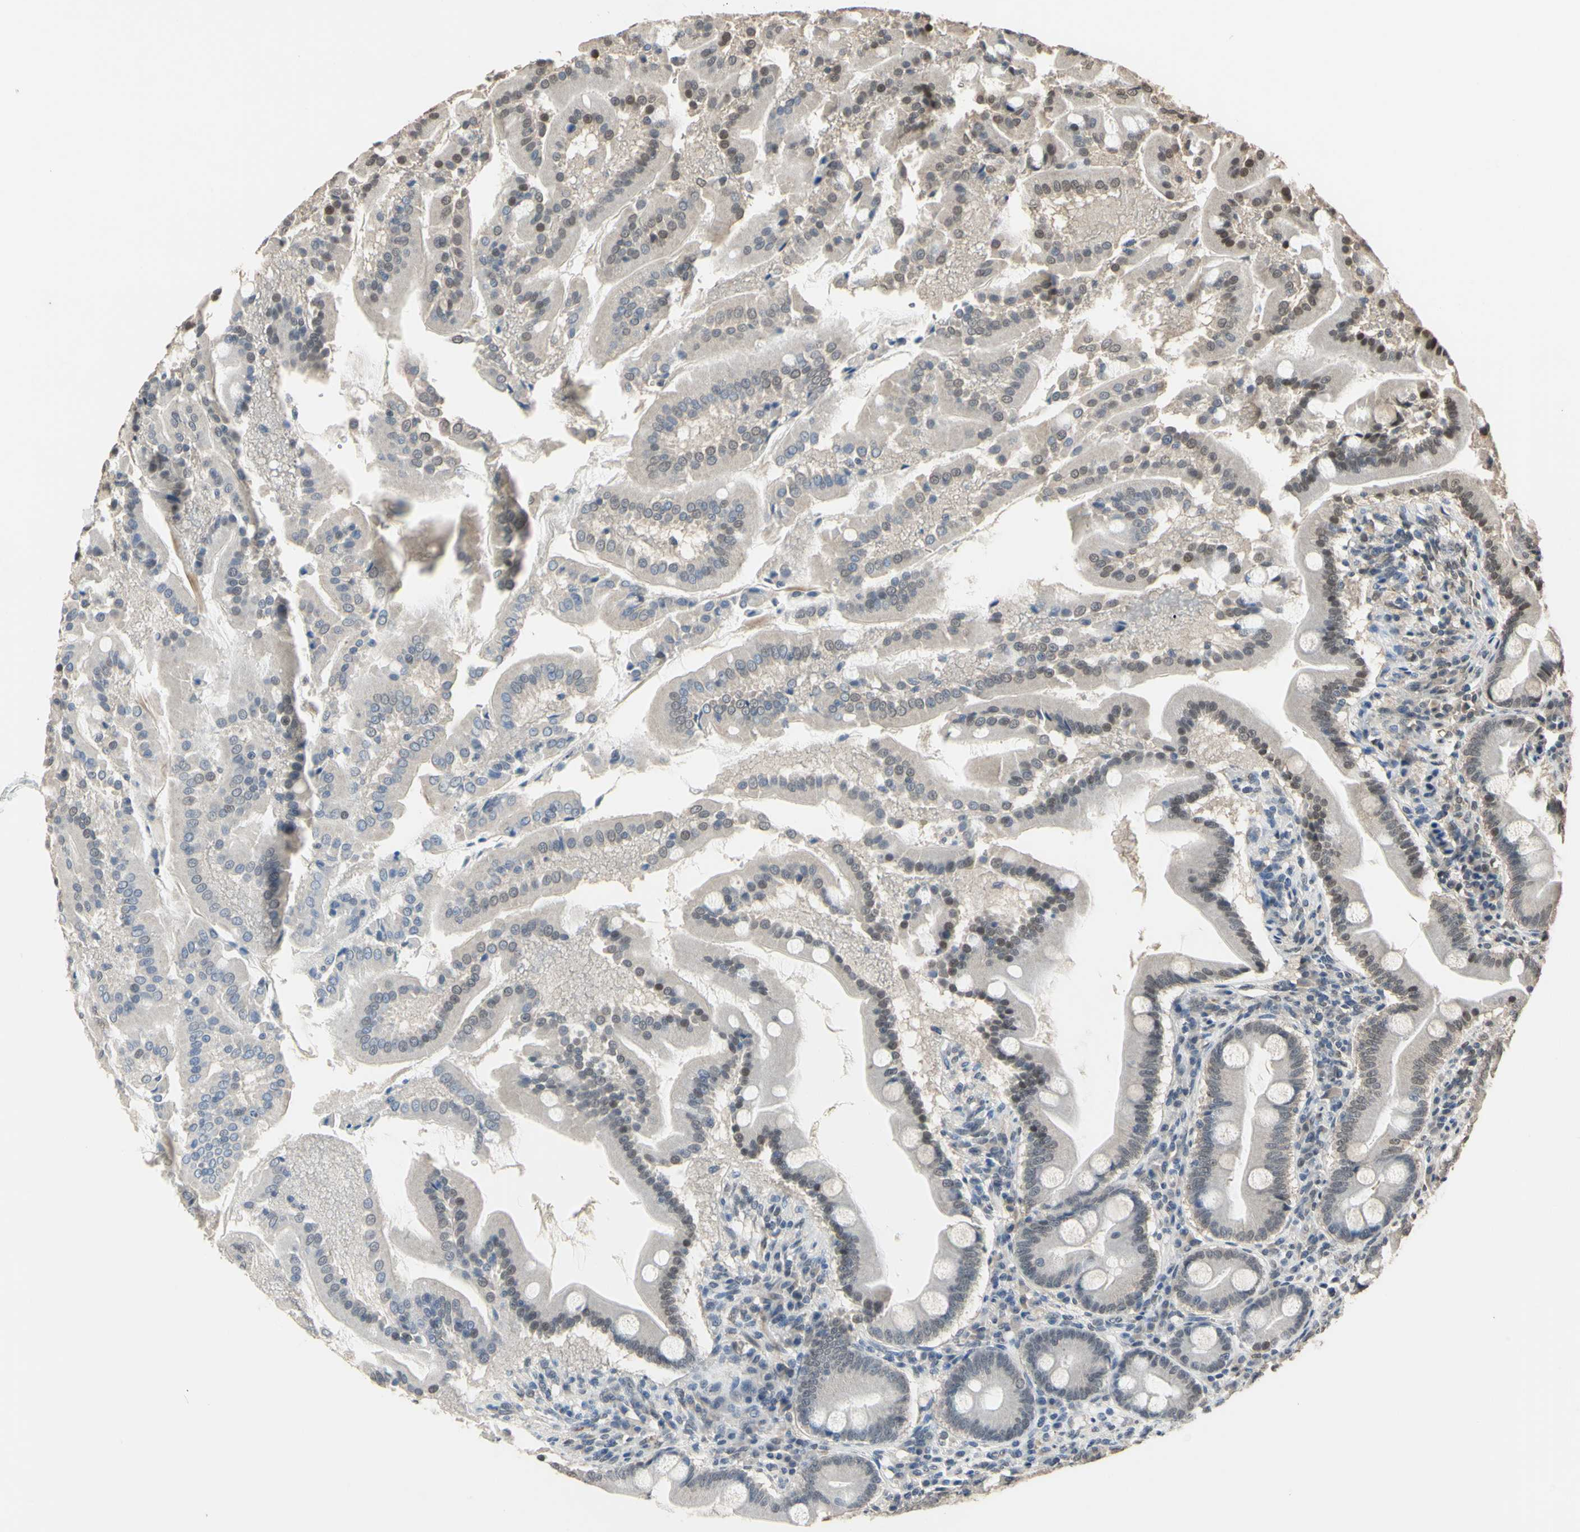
{"staining": {"intensity": "weak", "quantity": "<25%", "location": "nuclear"}, "tissue": "duodenum", "cell_type": "Glandular cells", "image_type": "normal", "snomed": [{"axis": "morphology", "description": "Normal tissue, NOS"}, {"axis": "topography", "description": "Duodenum"}], "caption": "High power microscopy histopathology image of an immunohistochemistry image of unremarkable duodenum, revealing no significant positivity in glandular cells.", "gene": "ZNF174", "patient": {"sex": "male", "age": 50}}